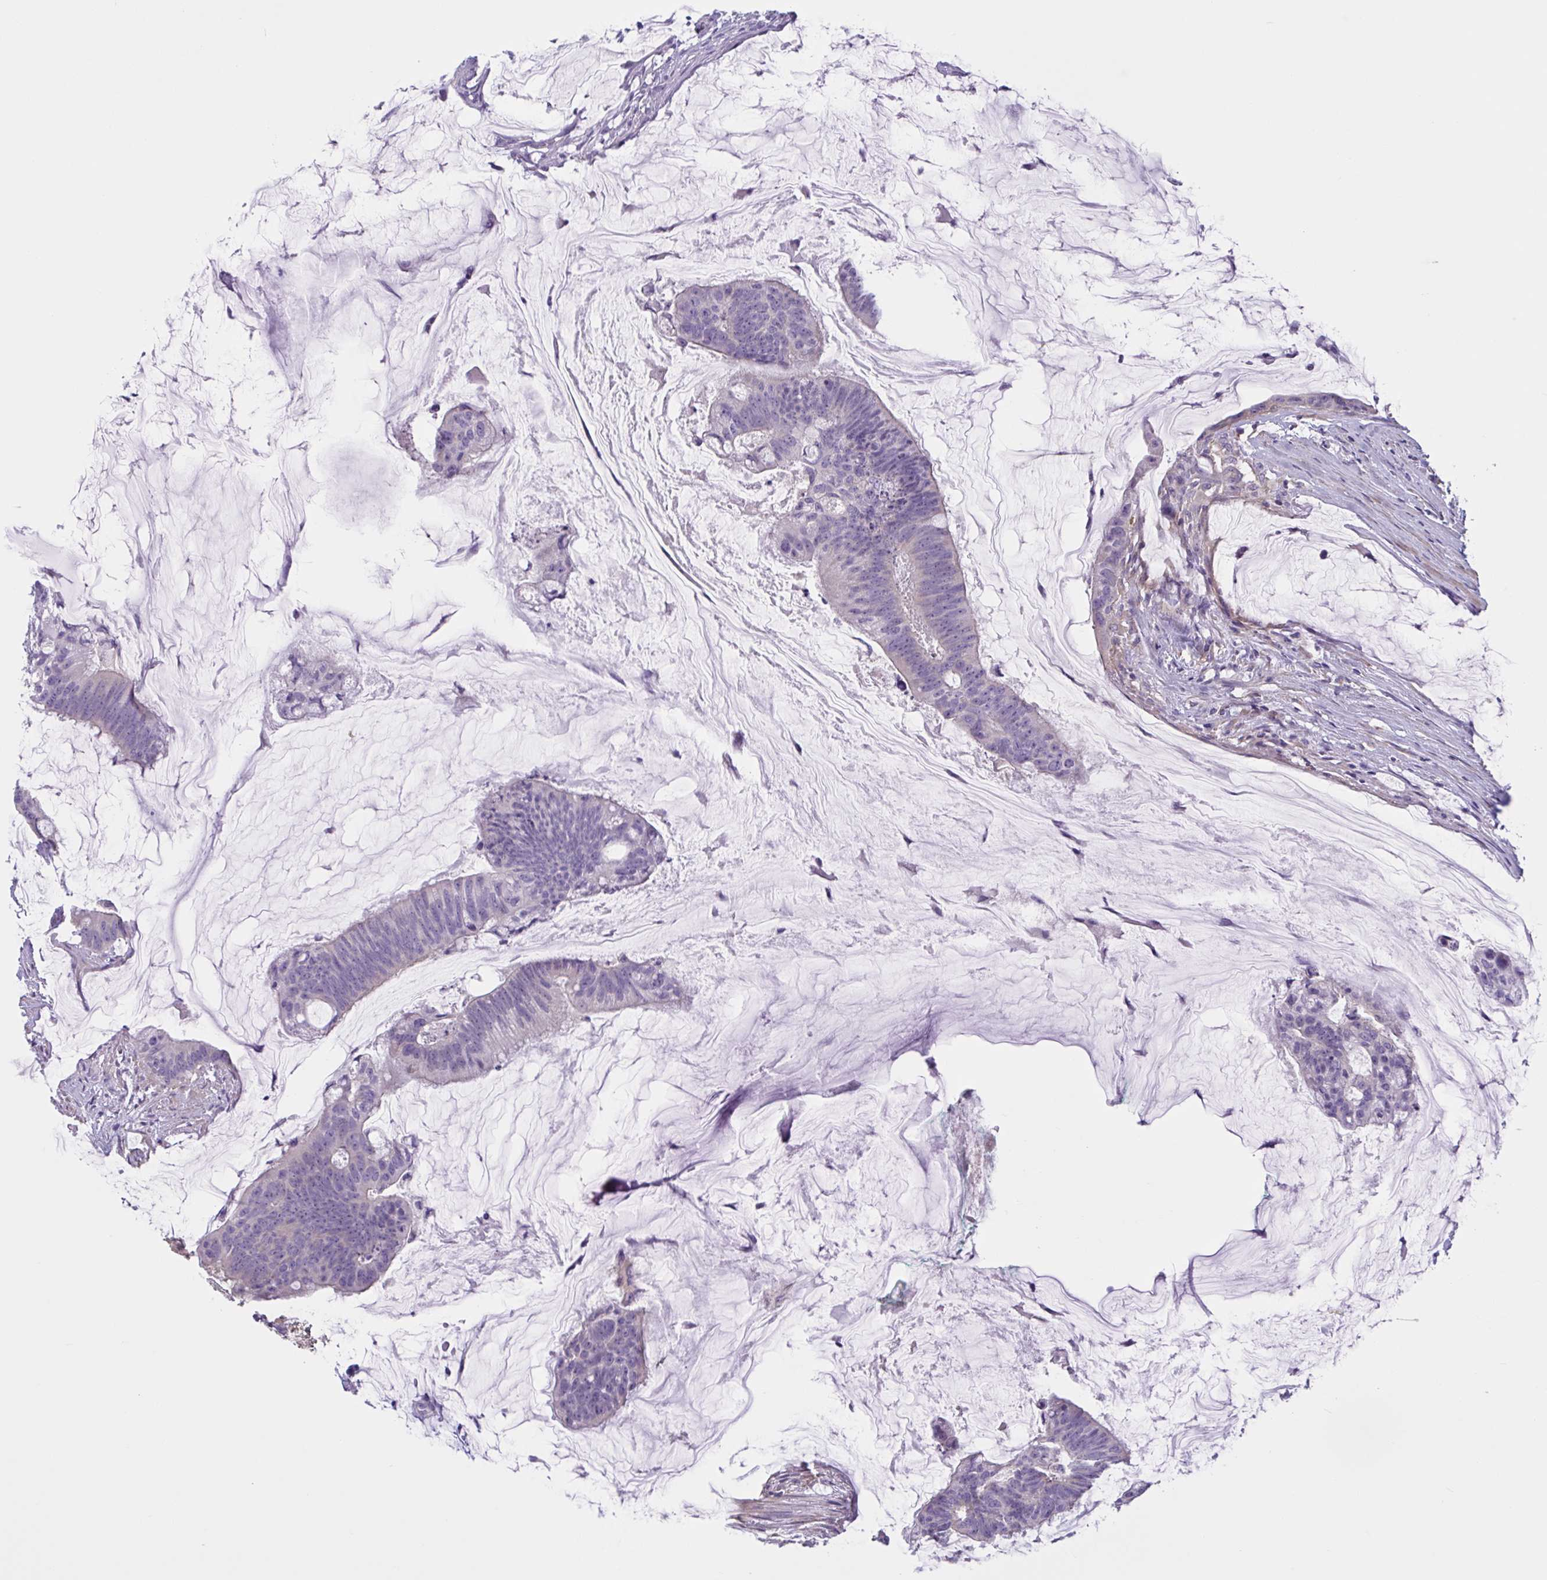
{"staining": {"intensity": "negative", "quantity": "none", "location": "none"}, "tissue": "colorectal cancer", "cell_type": "Tumor cells", "image_type": "cancer", "snomed": [{"axis": "morphology", "description": "Adenocarcinoma, NOS"}, {"axis": "topography", "description": "Colon"}], "caption": "A high-resolution image shows immunohistochemistry staining of colorectal cancer, which displays no significant staining in tumor cells.", "gene": "WNT9B", "patient": {"sex": "male", "age": 62}}